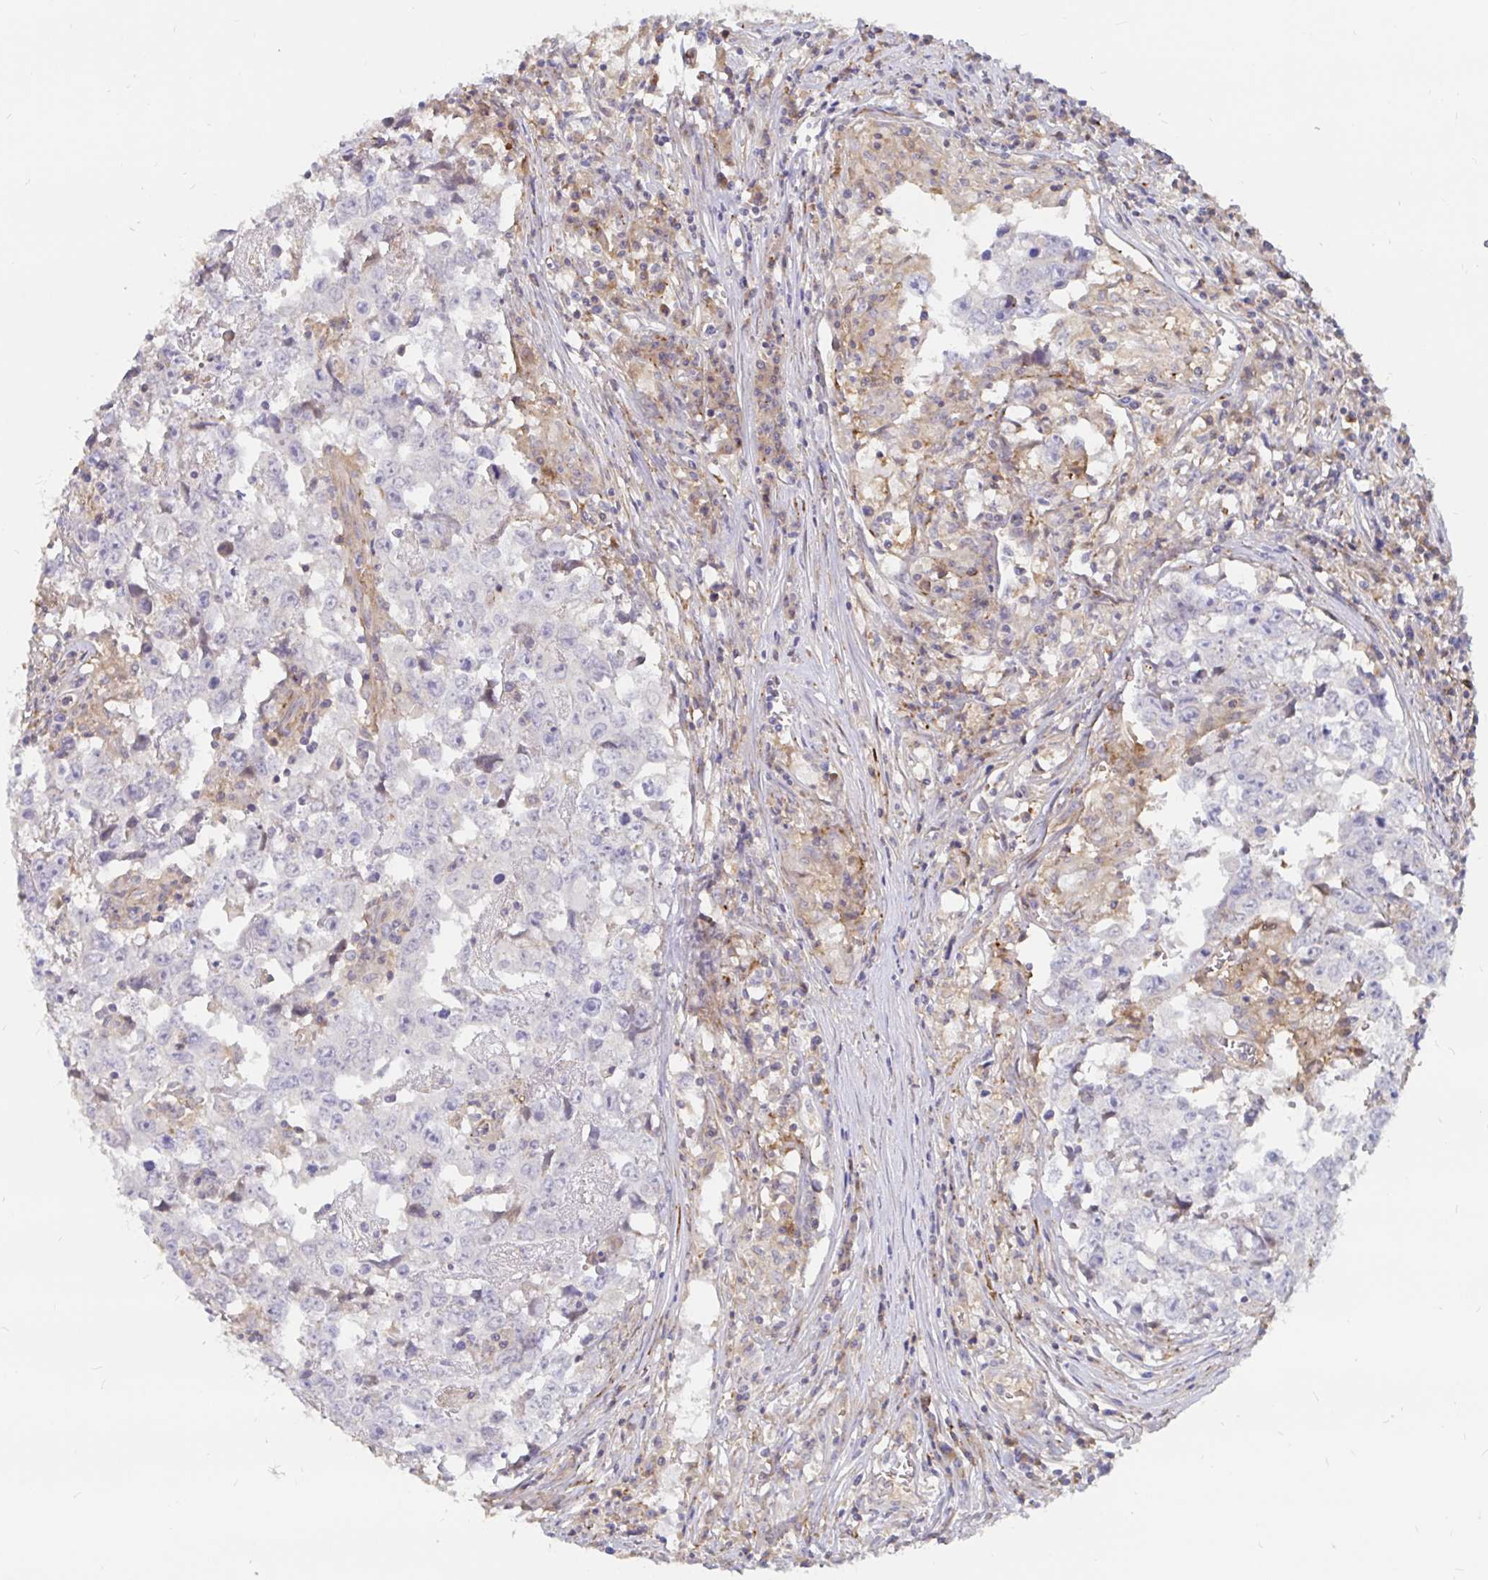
{"staining": {"intensity": "negative", "quantity": "none", "location": "none"}, "tissue": "testis cancer", "cell_type": "Tumor cells", "image_type": "cancer", "snomed": [{"axis": "morphology", "description": "Carcinoma, Embryonal, NOS"}, {"axis": "topography", "description": "Testis"}], "caption": "Protein analysis of embryonal carcinoma (testis) reveals no significant expression in tumor cells.", "gene": "KCTD19", "patient": {"sex": "male", "age": 22}}